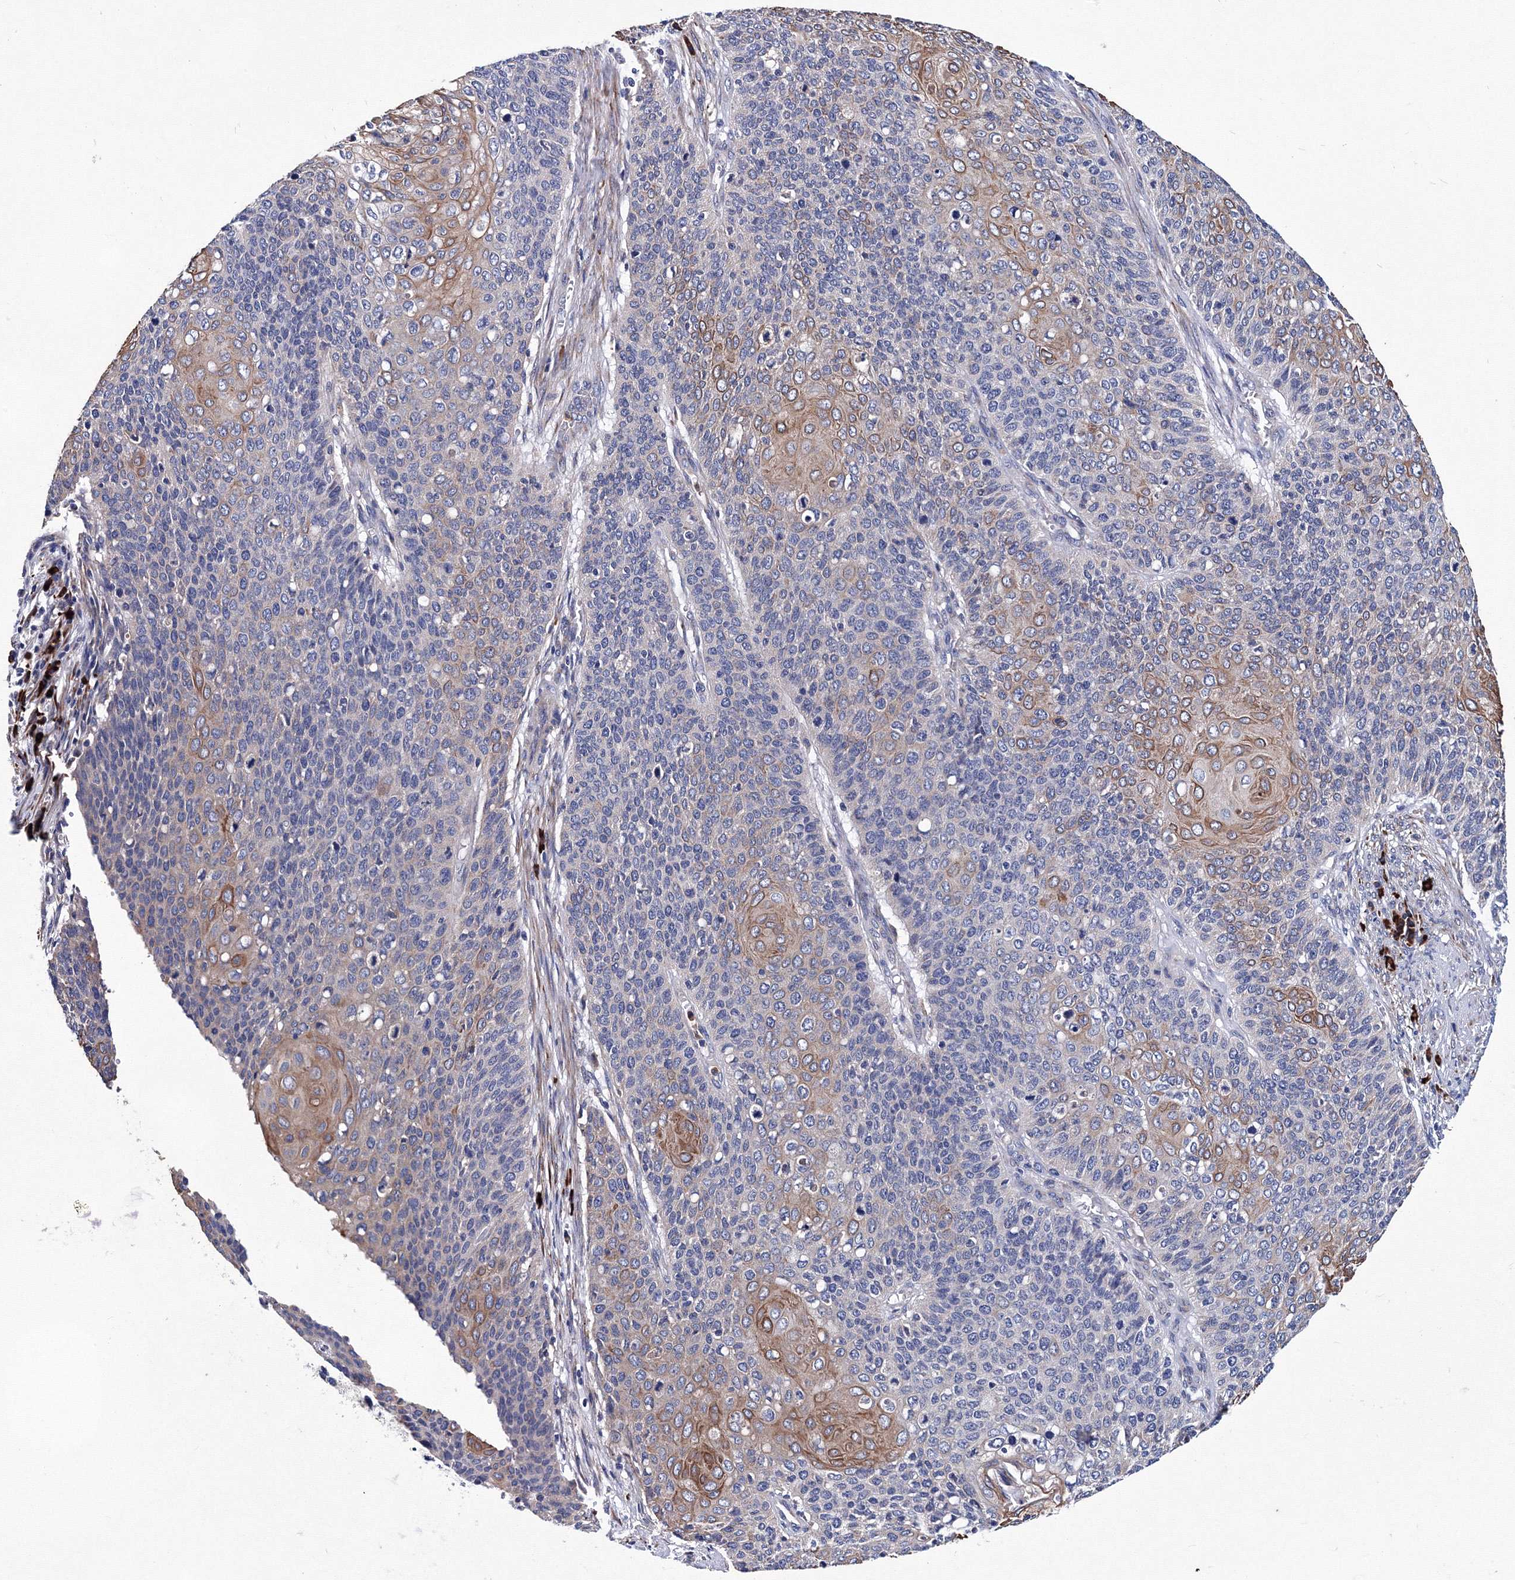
{"staining": {"intensity": "moderate", "quantity": "<25%", "location": "cytoplasmic/membranous"}, "tissue": "cervical cancer", "cell_type": "Tumor cells", "image_type": "cancer", "snomed": [{"axis": "morphology", "description": "Squamous cell carcinoma, NOS"}, {"axis": "topography", "description": "Cervix"}], "caption": "Immunohistochemistry of human cervical squamous cell carcinoma exhibits low levels of moderate cytoplasmic/membranous expression in approximately <25% of tumor cells.", "gene": "TRPM2", "patient": {"sex": "female", "age": 39}}